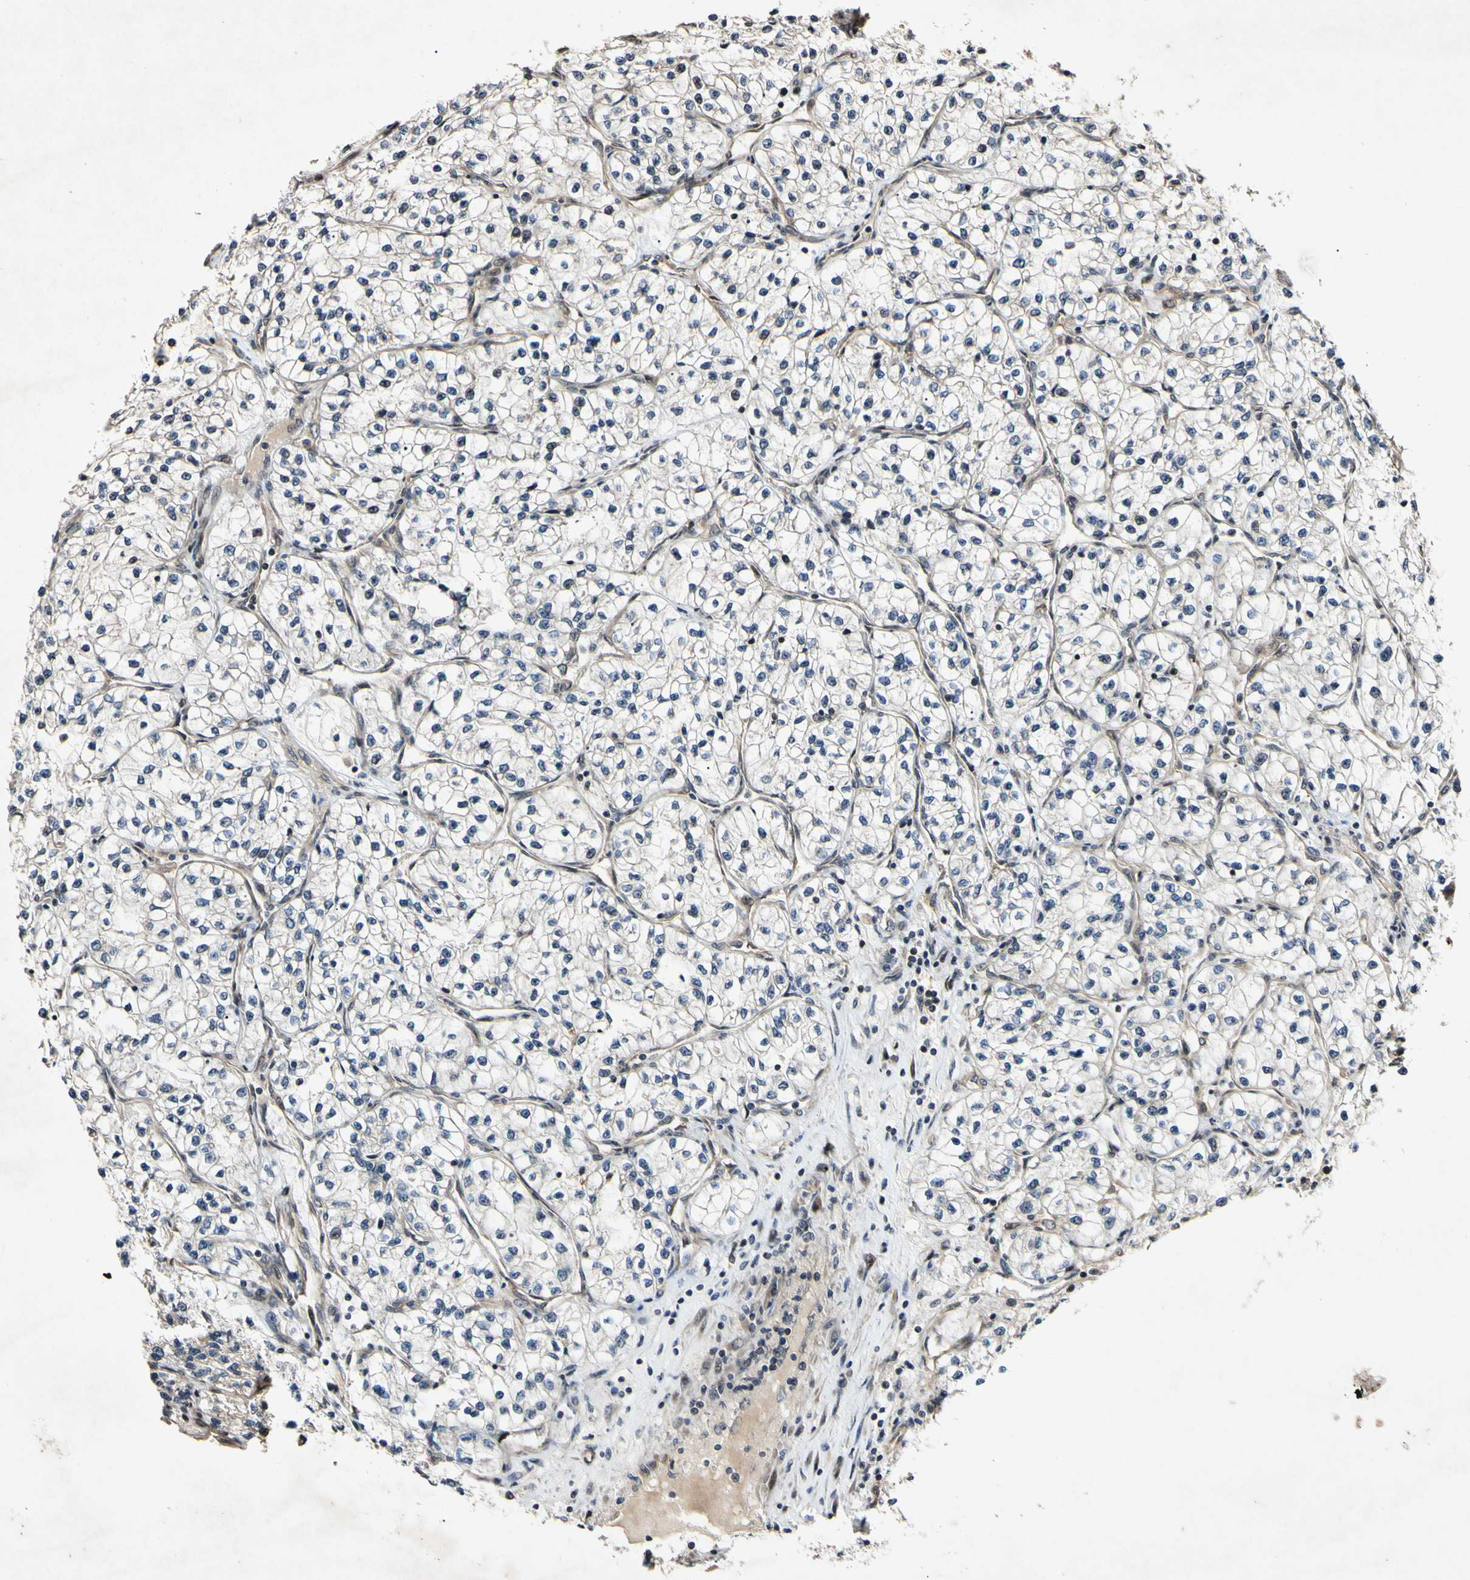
{"staining": {"intensity": "moderate", "quantity": ">75%", "location": "cytoplasmic/membranous,nuclear"}, "tissue": "renal cancer", "cell_type": "Tumor cells", "image_type": "cancer", "snomed": [{"axis": "morphology", "description": "Adenocarcinoma, NOS"}, {"axis": "topography", "description": "Kidney"}], "caption": "A medium amount of moderate cytoplasmic/membranous and nuclear expression is appreciated in about >75% of tumor cells in renal adenocarcinoma tissue.", "gene": "CSNK1E", "patient": {"sex": "female", "age": 57}}